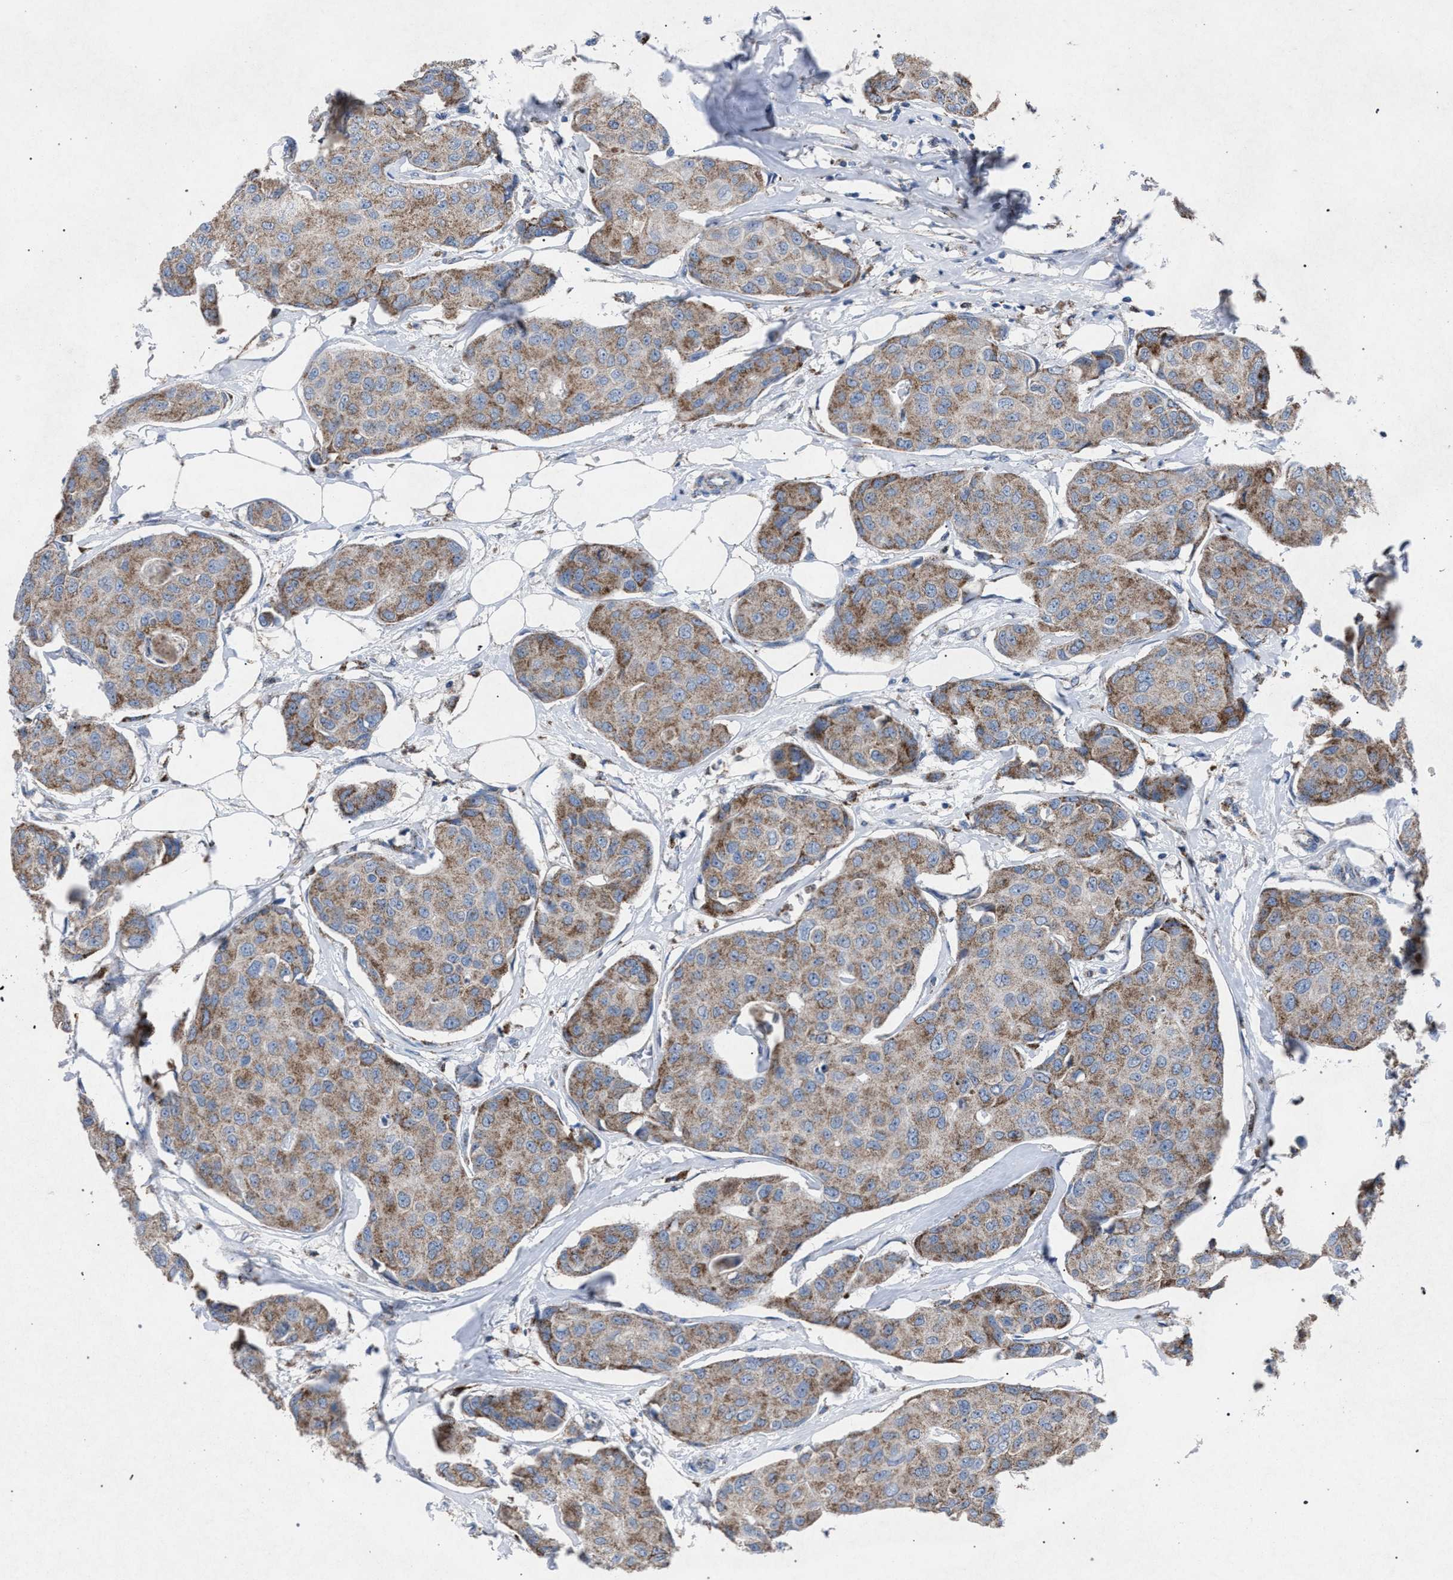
{"staining": {"intensity": "moderate", "quantity": ">75%", "location": "cytoplasmic/membranous"}, "tissue": "breast cancer", "cell_type": "Tumor cells", "image_type": "cancer", "snomed": [{"axis": "morphology", "description": "Duct carcinoma"}, {"axis": "topography", "description": "Breast"}], "caption": "Immunohistochemistry image of human intraductal carcinoma (breast) stained for a protein (brown), which displays medium levels of moderate cytoplasmic/membranous expression in about >75% of tumor cells.", "gene": "HSD17B4", "patient": {"sex": "female", "age": 80}}